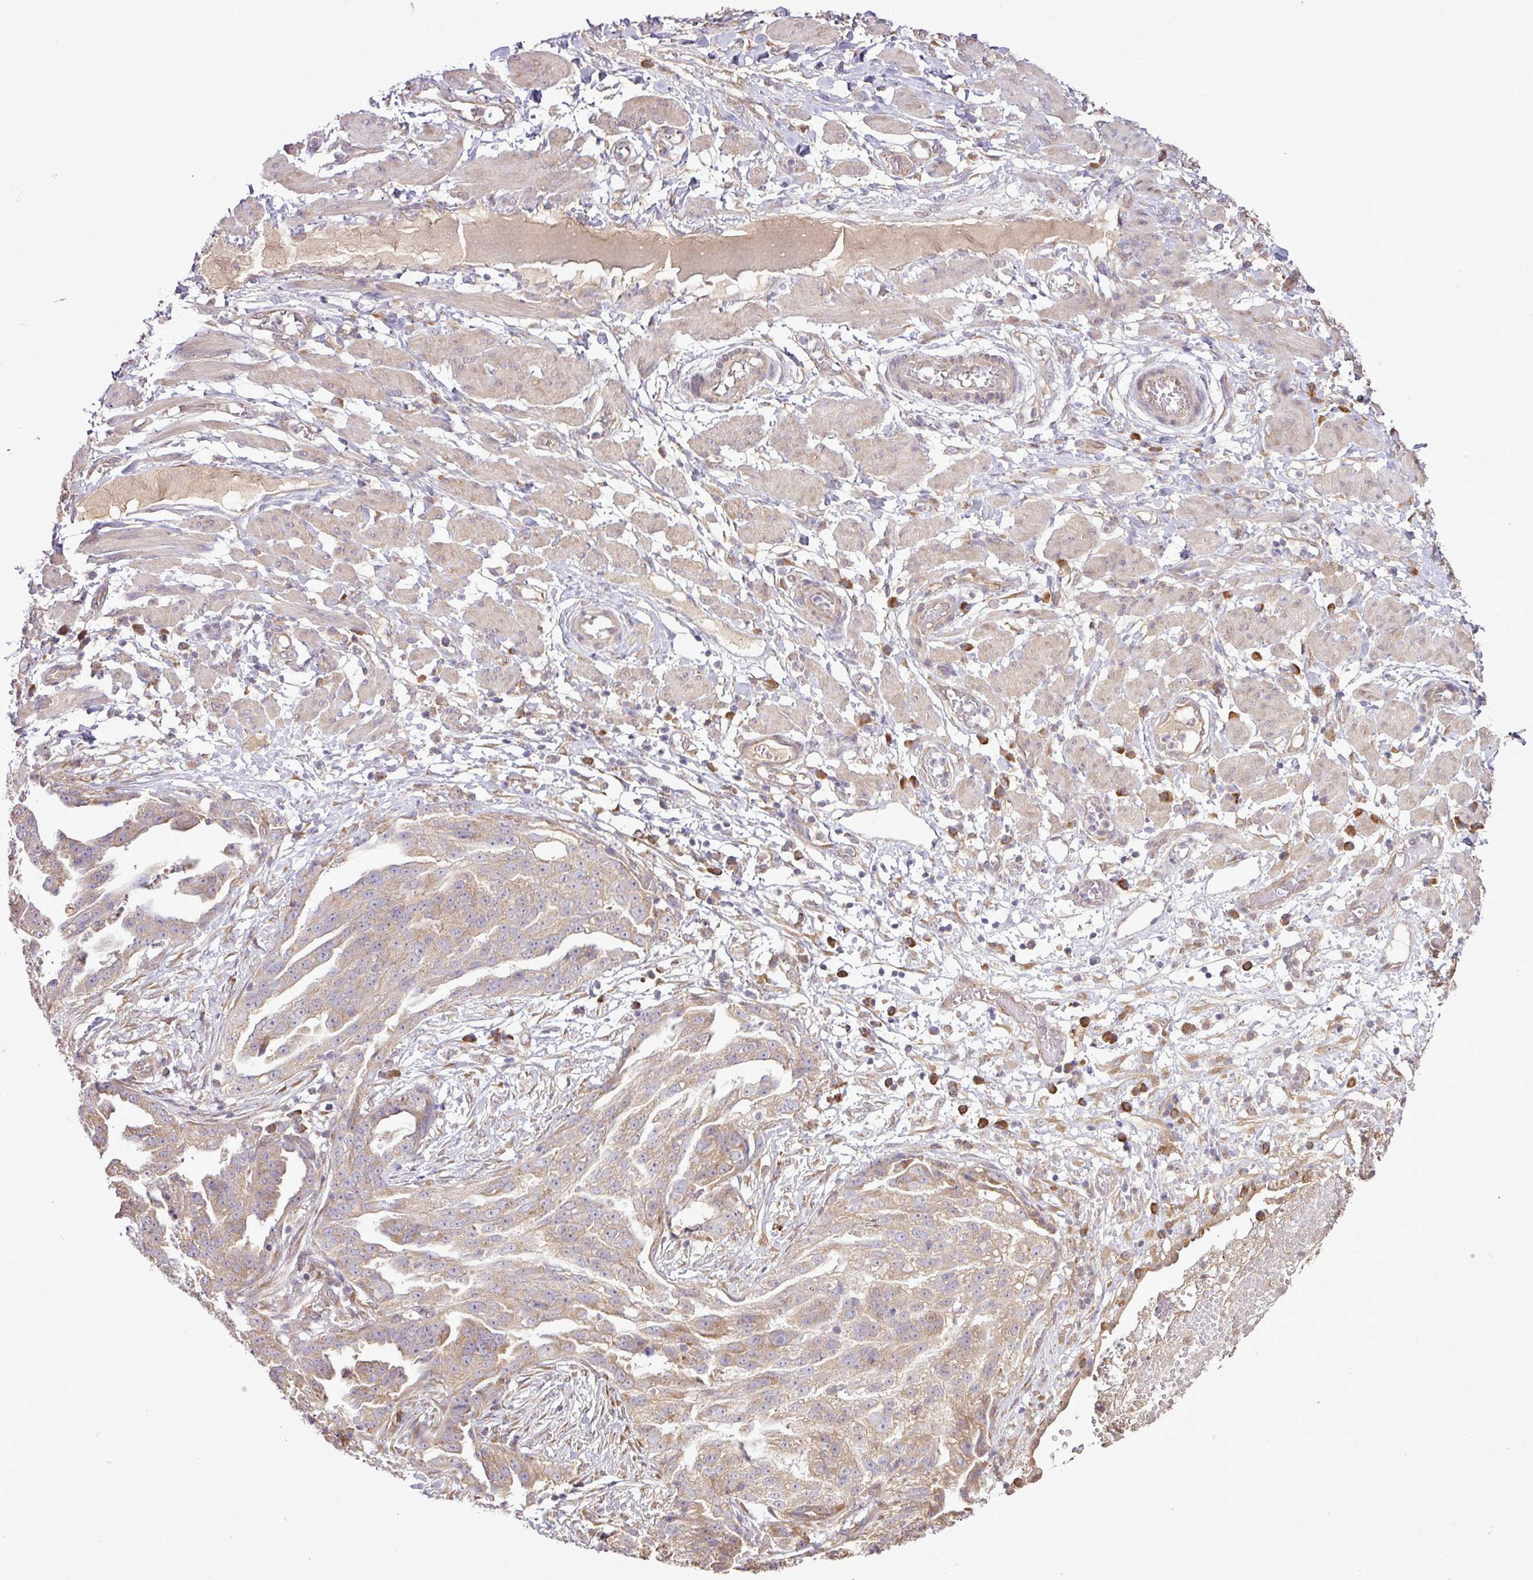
{"staining": {"intensity": "moderate", "quantity": "25%-75%", "location": "cytoplasmic/membranous"}, "tissue": "ovarian cancer", "cell_type": "Tumor cells", "image_type": "cancer", "snomed": [{"axis": "morphology", "description": "Cystadenocarcinoma, serous, NOS"}, {"axis": "topography", "description": "Ovary"}], "caption": "Immunohistochemical staining of serous cystadenocarcinoma (ovarian) shows medium levels of moderate cytoplasmic/membranous protein staining in about 25%-75% of tumor cells. (Brightfield microscopy of DAB IHC at high magnification).", "gene": "DNAAF4", "patient": {"sex": "female", "age": 58}}